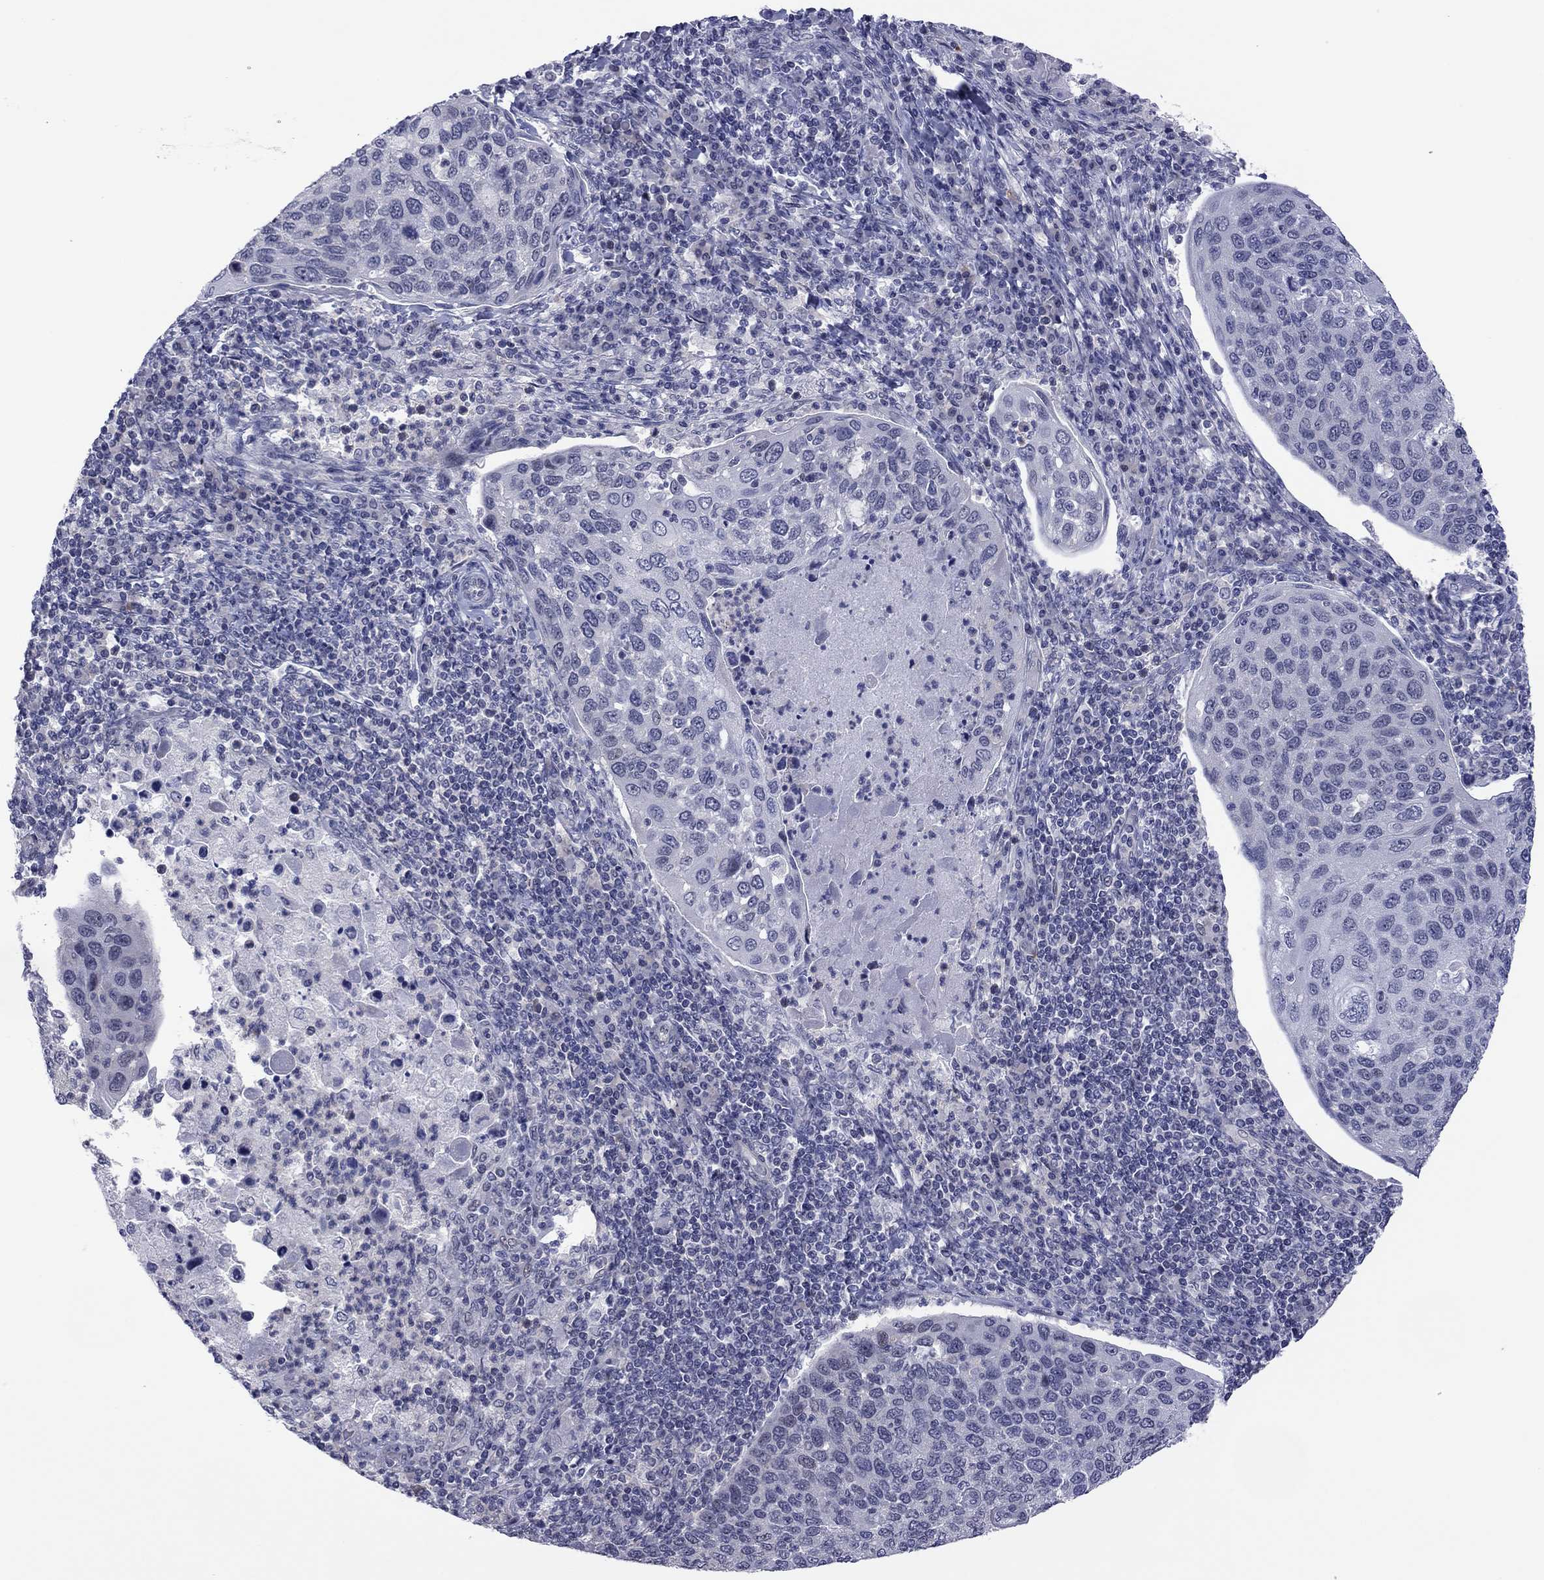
{"staining": {"intensity": "negative", "quantity": "none", "location": "none"}, "tissue": "cervical cancer", "cell_type": "Tumor cells", "image_type": "cancer", "snomed": [{"axis": "morphology", "description": "Squamous cell carcinoma, NOS"}, {"axis": "topography", "description": "Cervix"}], "caption": "Human cervical squamous cell carcinoma stained for a protein using IHC displays no expression in tumor cells.", "gene": "POU5F2", "patient": {"sex": "female", "age": 54}}